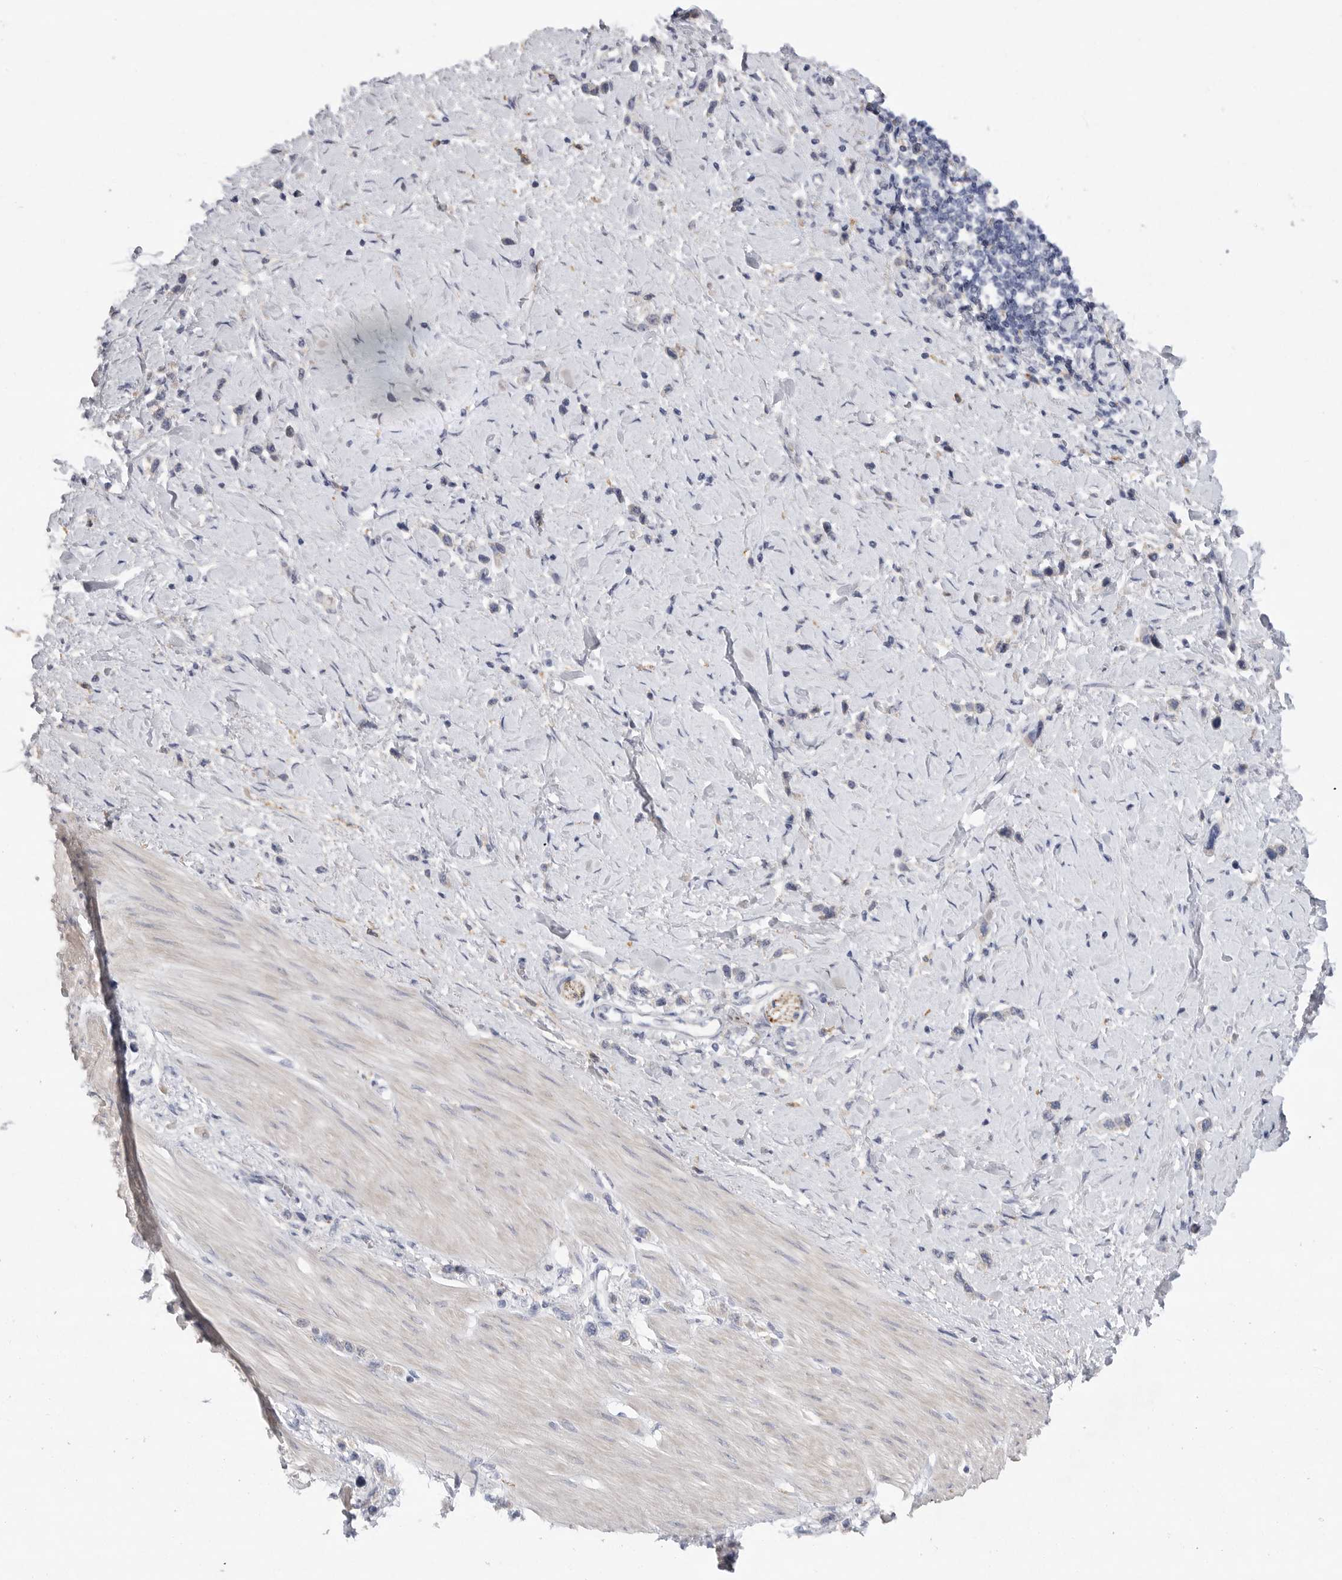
{"staining": {"intensity": "negative", "quantity": "none", "location": "none"}, "tissue": "stomach cancer", "cell_type": "Tumor cells", "image_type": "cancer", "snomed": [{"axis": "morphology", "description": "Adenocarcinoma, NOS"}, {"axis": "topography", "description": "Stomach"}], "caption": "A photomicrograph of human stomach cancer is negative for staining in tumor cells.", "gene": "EDEM3", "patient": {"sex": "female", "age": 65}}